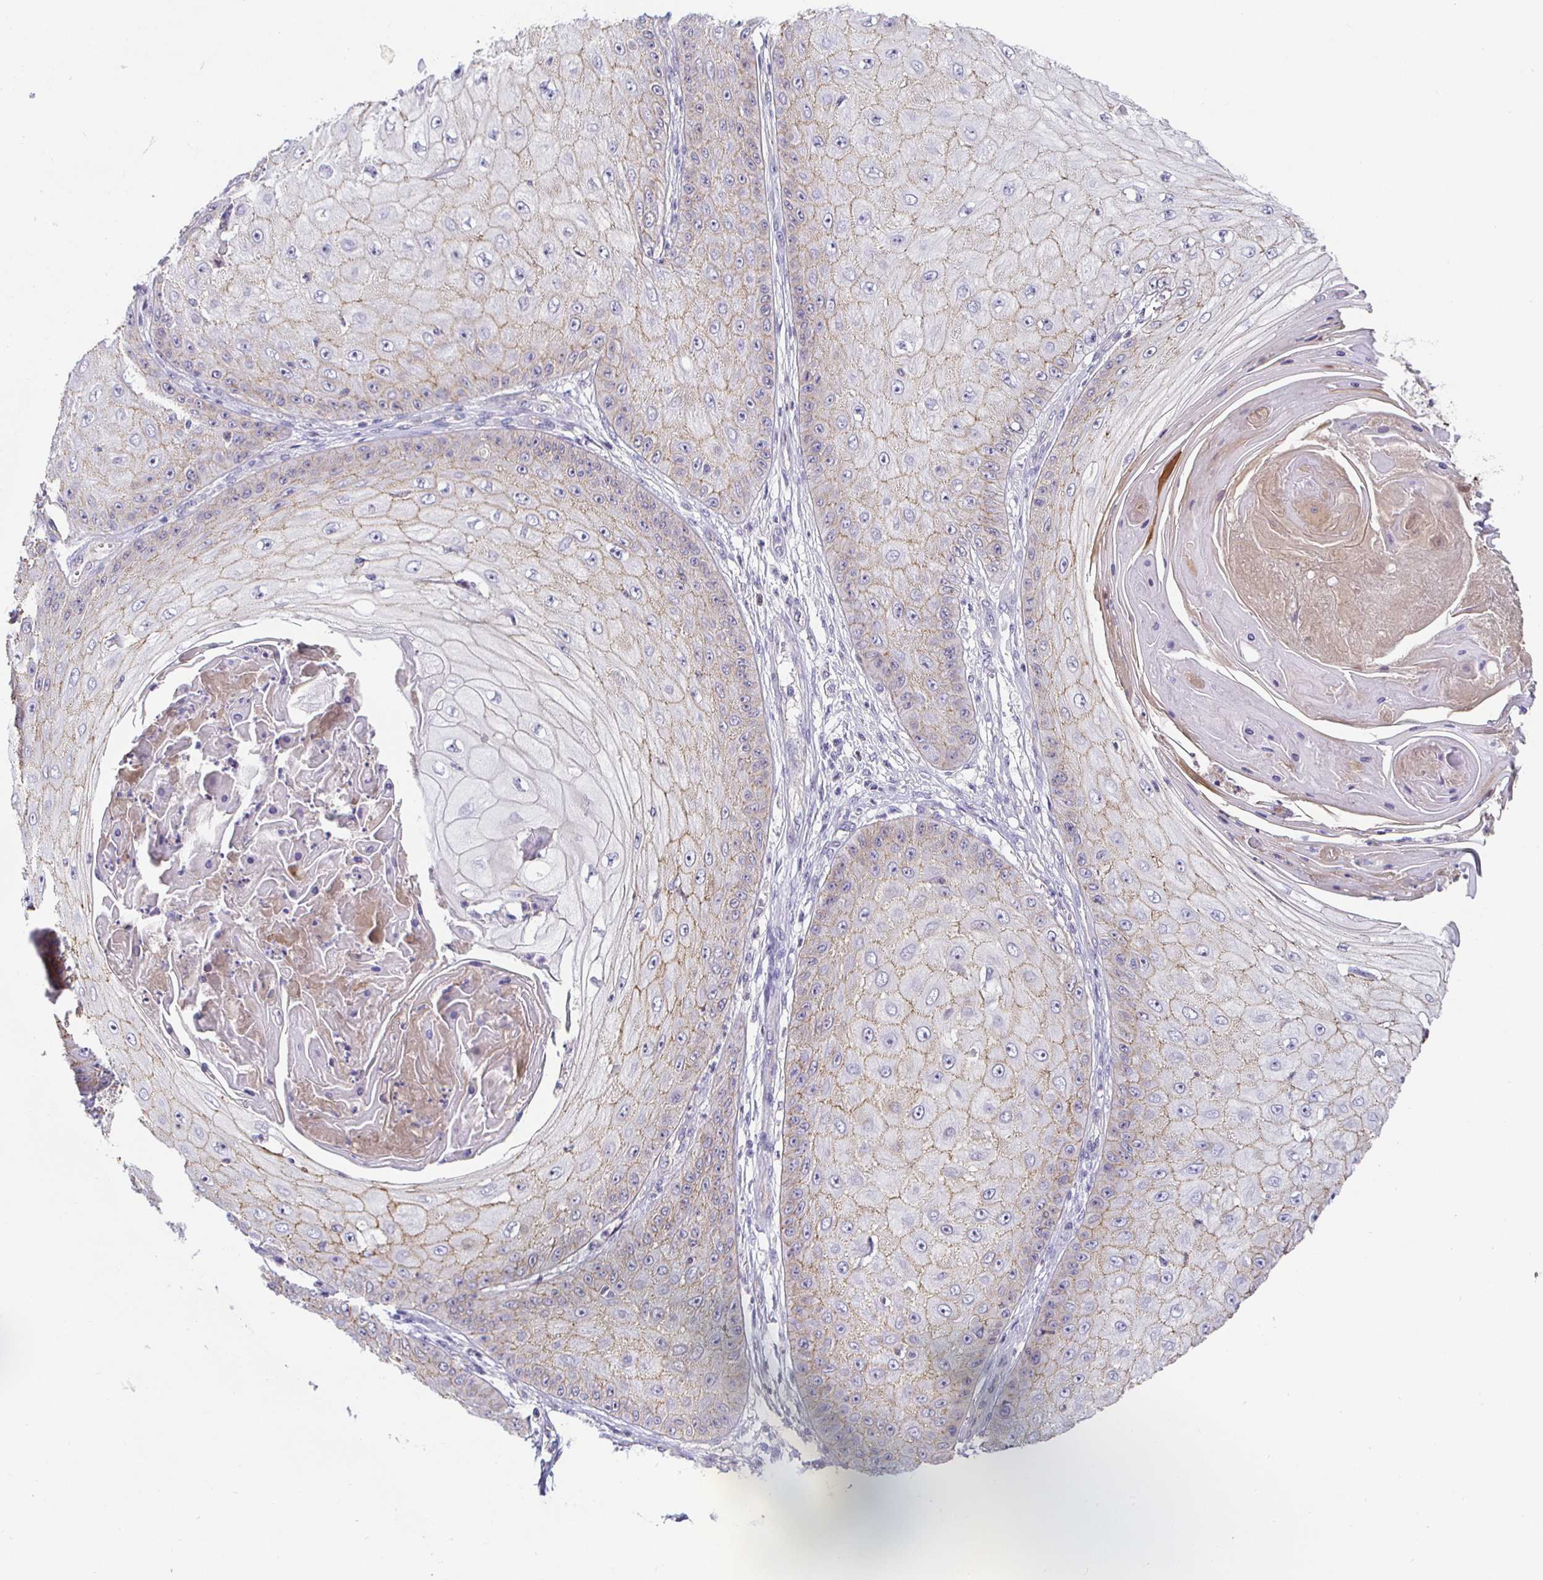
{"staining": {"intensity": "moderate", "quantity": "25%-75%", "location": "cytoplasmic/membranous"}, "tissue": "skin cancer", "cell_type": "Tumor cells", "image_type": "cancer", "snomed": [{"axis": "morphology", "description": "Squamous cell carcinoma, NOS"}, {"axis": "topography", "description": "Skin"}], "caption": "Immunohistochemistry (IHC) histopathology image of skin cancer (squamous cell carcinoma) stained for a protein (brown), which demonstrates medium levels of moderate cytoplasmic/membranous expression in approximately 25%-75% of tumor cells.", "gene": "PIWIL3", "patient": {"sex": "male", "age": 70}}